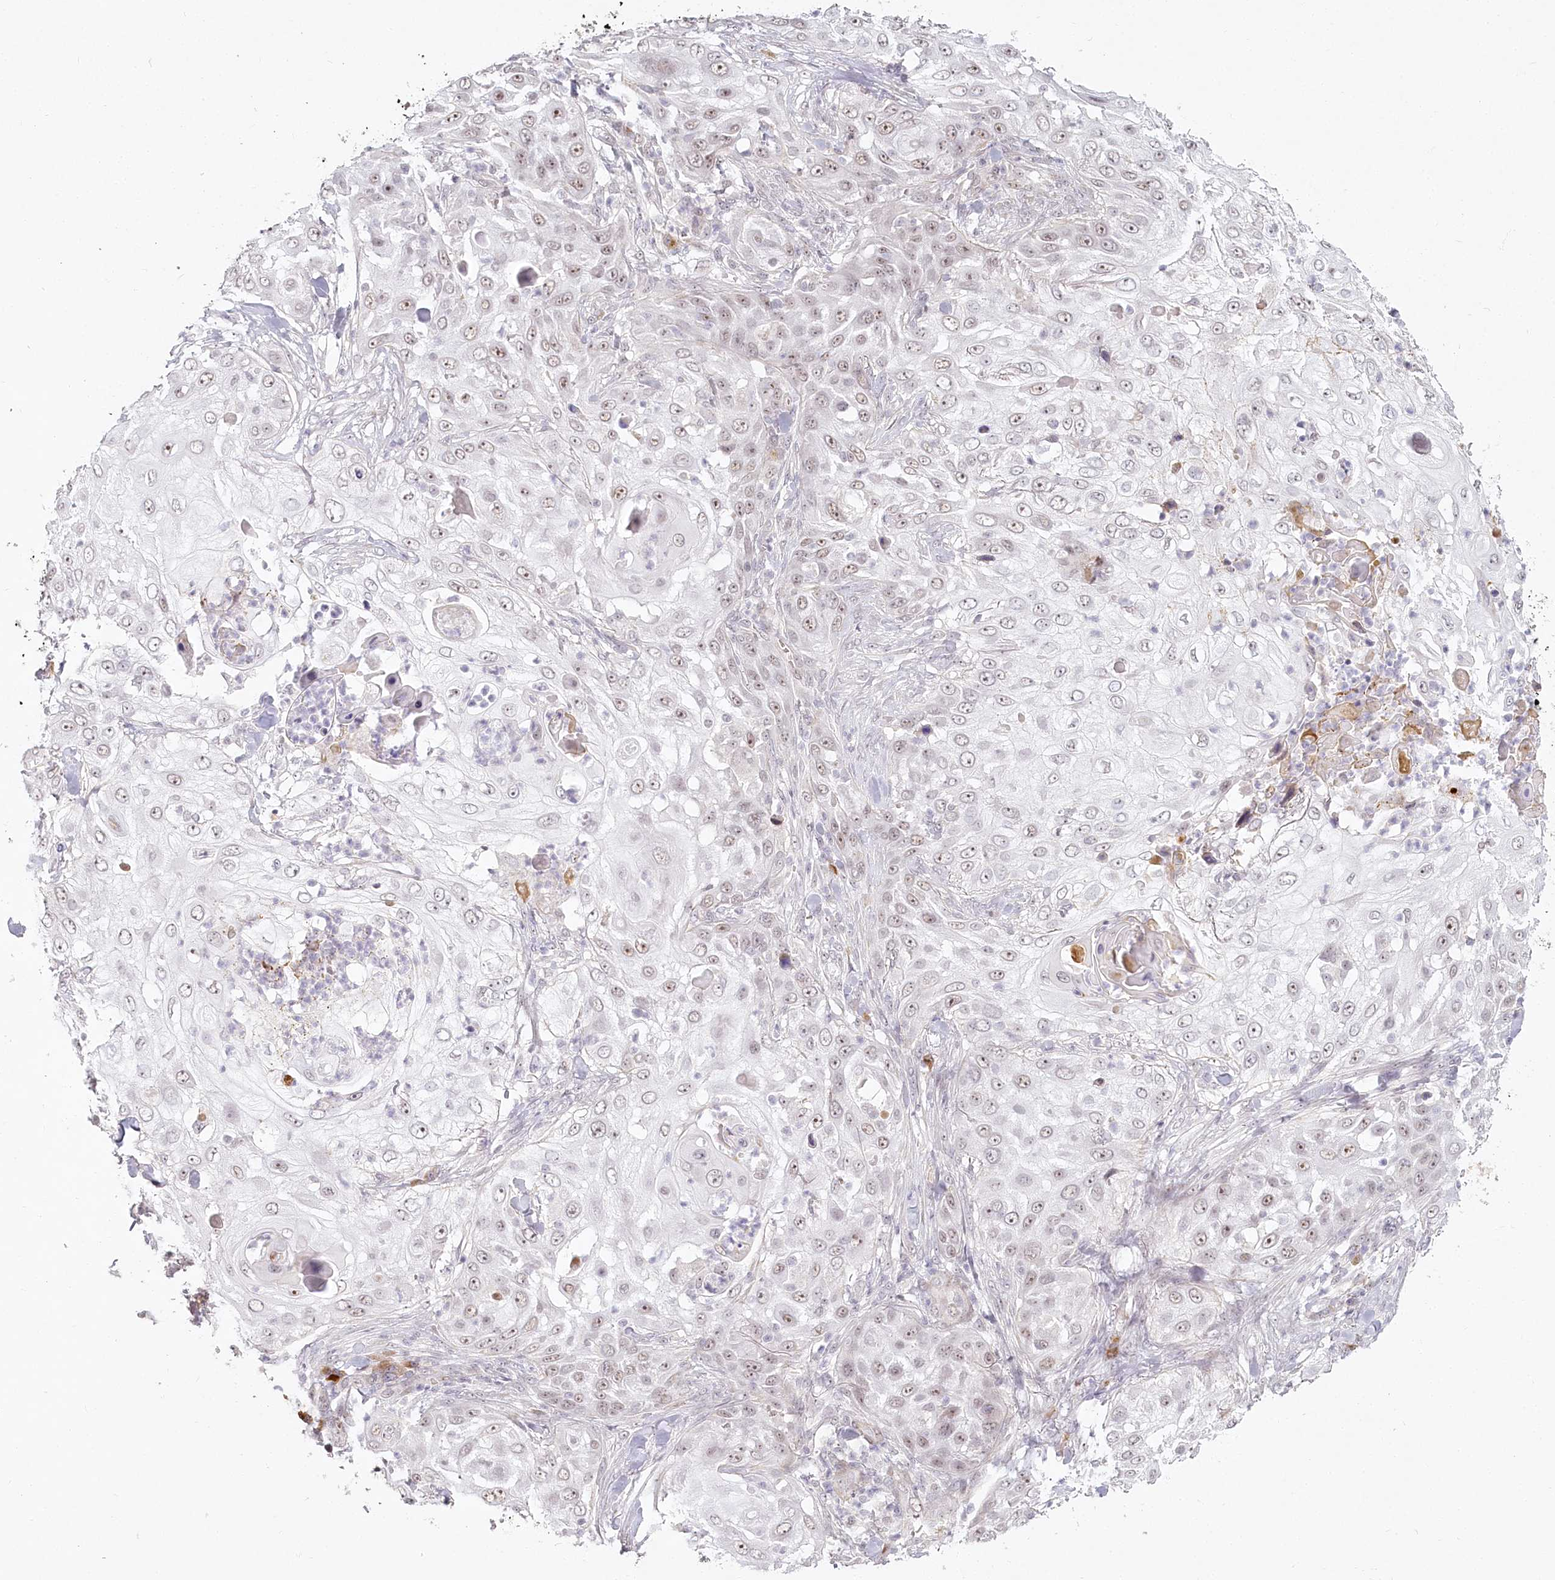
{"staining": {"intensity": "weak", "quantity": "25%-75%", "location": "nuclear"}, "tissue": "skin cancer", "cell_type": "Tumor cells", "image_type": "cancer", "snomed": [{"axis": "morphology", "description": "Squamous cell carcinoma, NOS"}, {"axis": "topography", "description": "Skin"}], "caption": "A brown stain labels weak nuclear staining of a protein in skin cancer (squamous cell carcinoma) tumor cells.", "gene": "EXOSC7", "patient": {"sex": "female", "age": 44}}